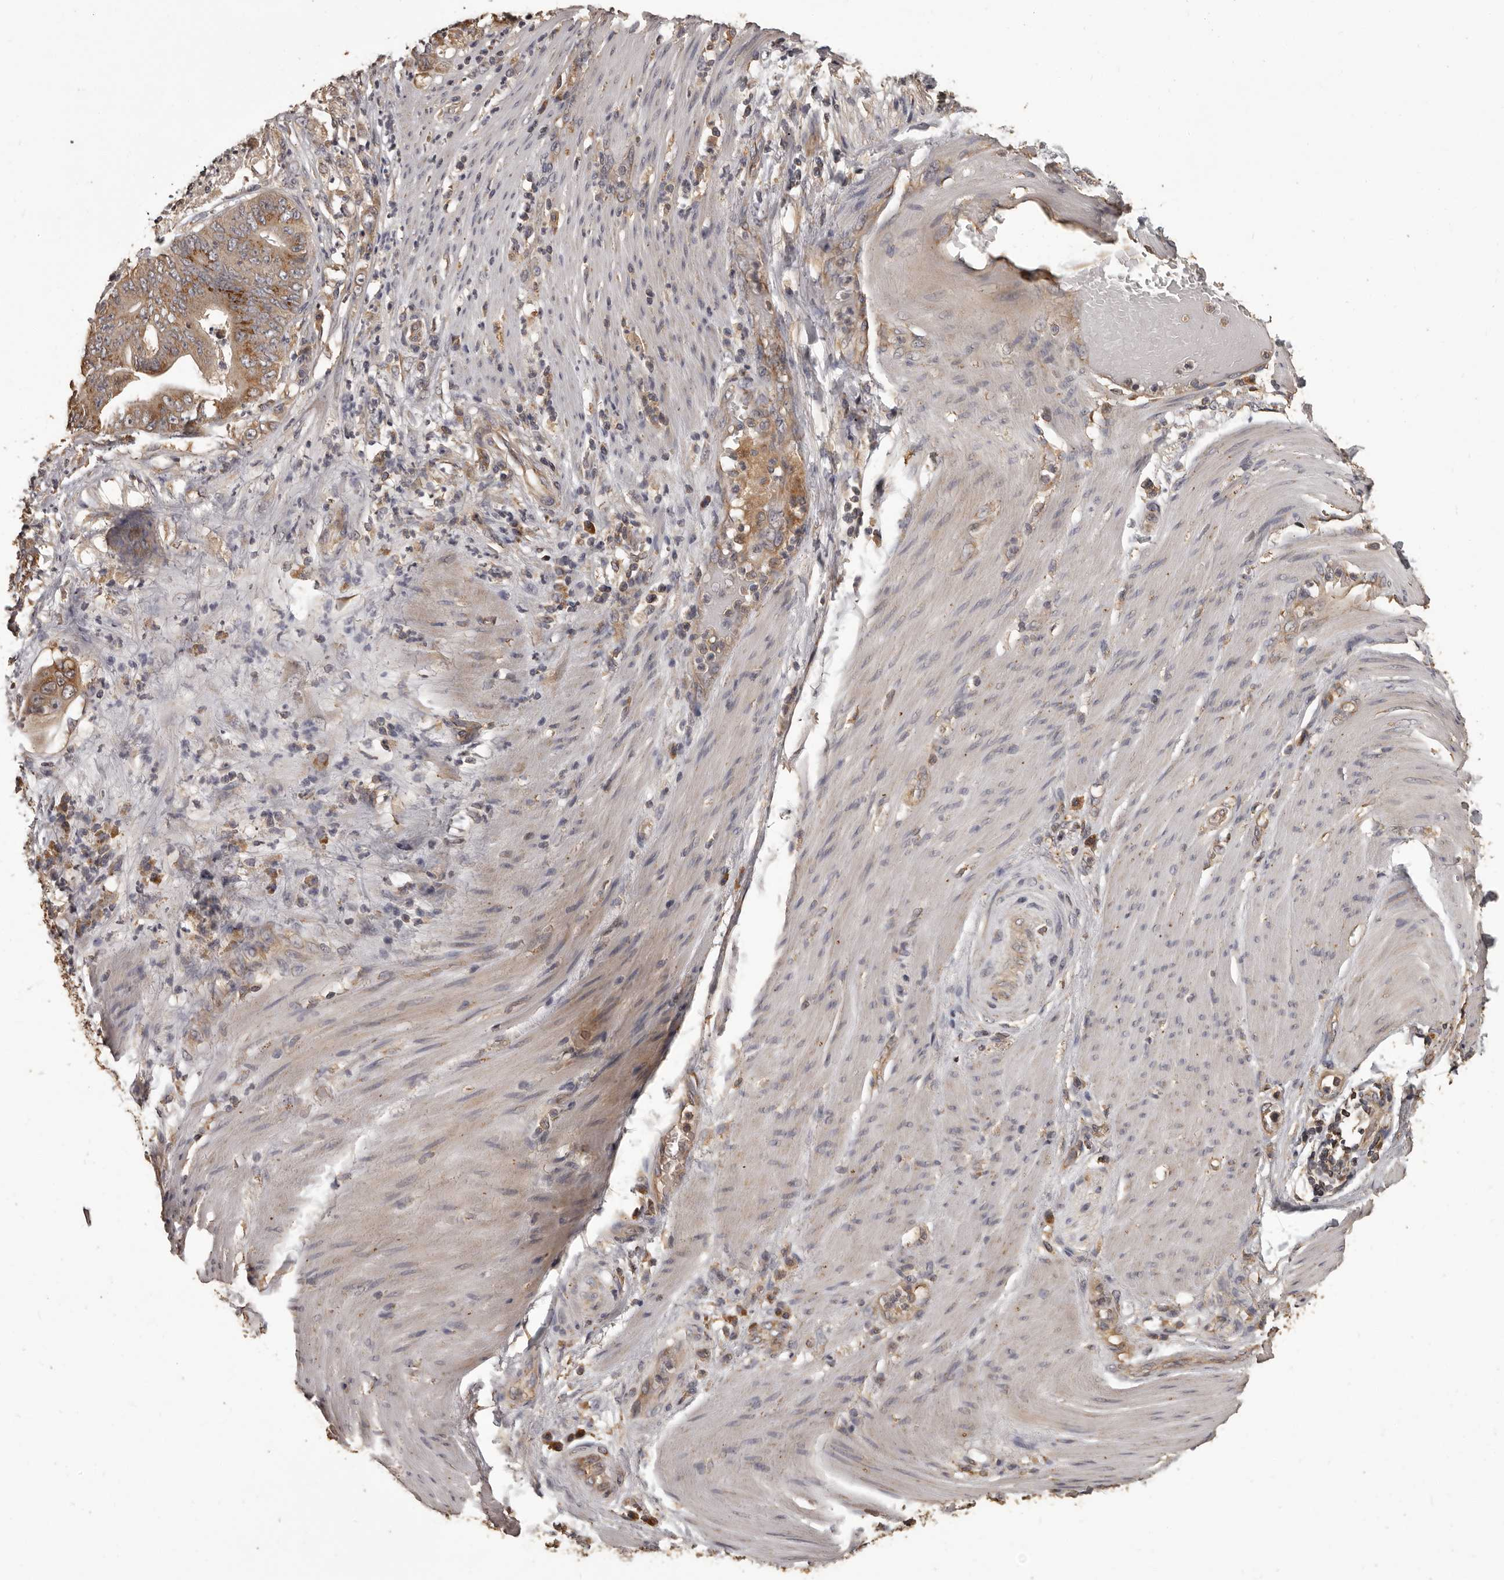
{"staining": {"intensity": "moderate", "quantity": ">75%", "location": "cytoplasmic/membranous"}, "tissue": "stomach cancer", "cell_type": "Tumor cells", "image_type": "cancer", "snomed": [{"axis": "morphology", "description": "Adenocarcinoma, NOS"}, {"axis": "topography", "description": "Stomach"}], "caption": "The histopathology image displays staining of stomach cancer, revealing moderate cytoplasmic/membranous protein staining (brown color) within tumor cells.", "gene": "MGAT5", "patient": {"sex": "female", "age": 73}}